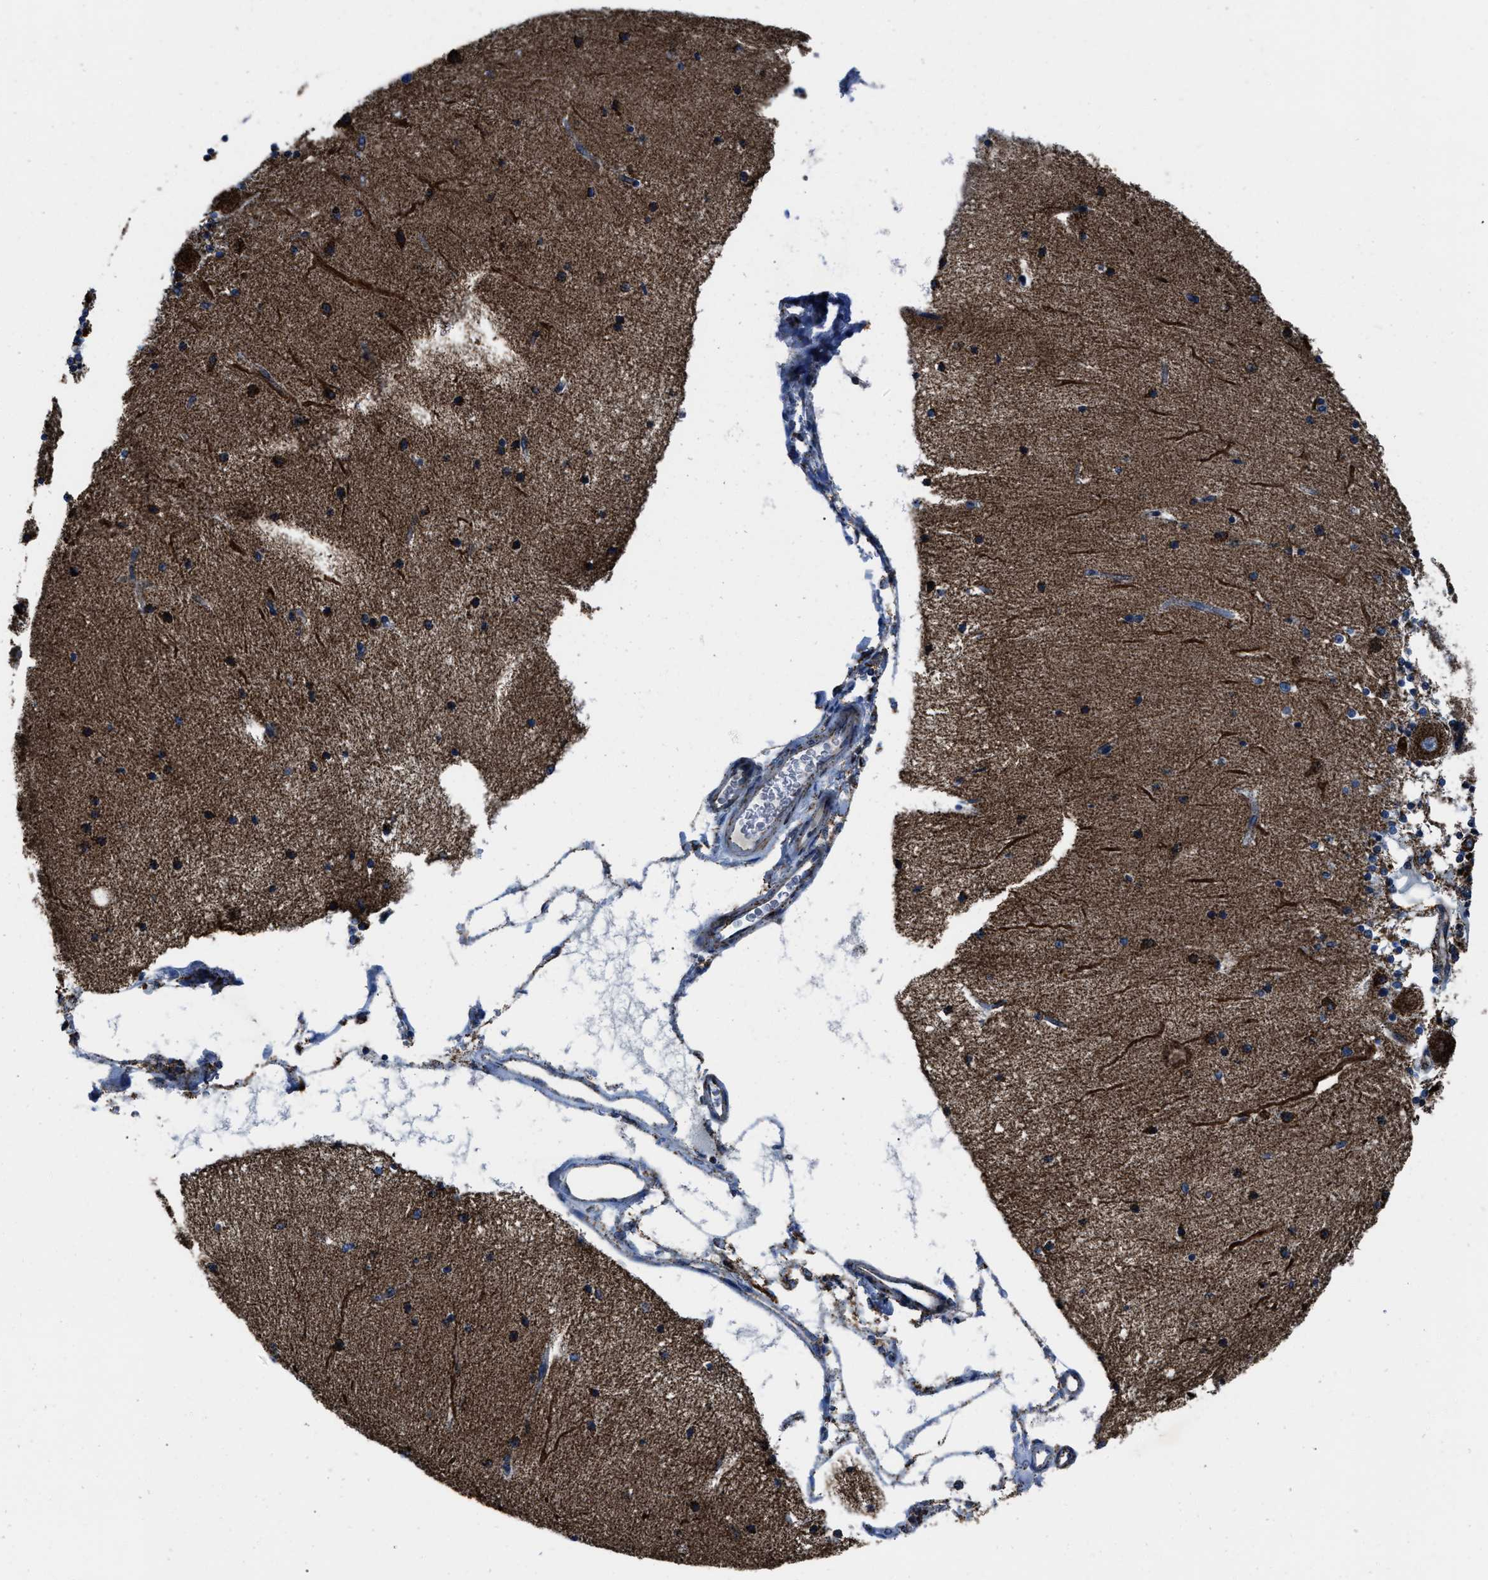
{"staining": {"intensity": "strong", "quantity": "25%-75%", "location": "cytoplasmic/membranous"}, "tissue": "cerebellum", "cell_type": "Cells in granular layer", "image_type": "normal", "snomed": [{"axis": "morphology", "description": "Normal tissue, NOS"}, {"axis": "topography", "description": "Cerebellum"}], "caption": "Immunohistochemistry histopathology image of unremarkable cerebellum: cerebellum stained using immunohistochemistry (IHC) exhibits high levels of strong protein expression localized specifically in the cytoplasmic/membranous of cells in granular layer, appearing as a cytoplasmic/membranous brown color.", "gene": "NSD3", "patient": {"sex": "female", "age": 54}}